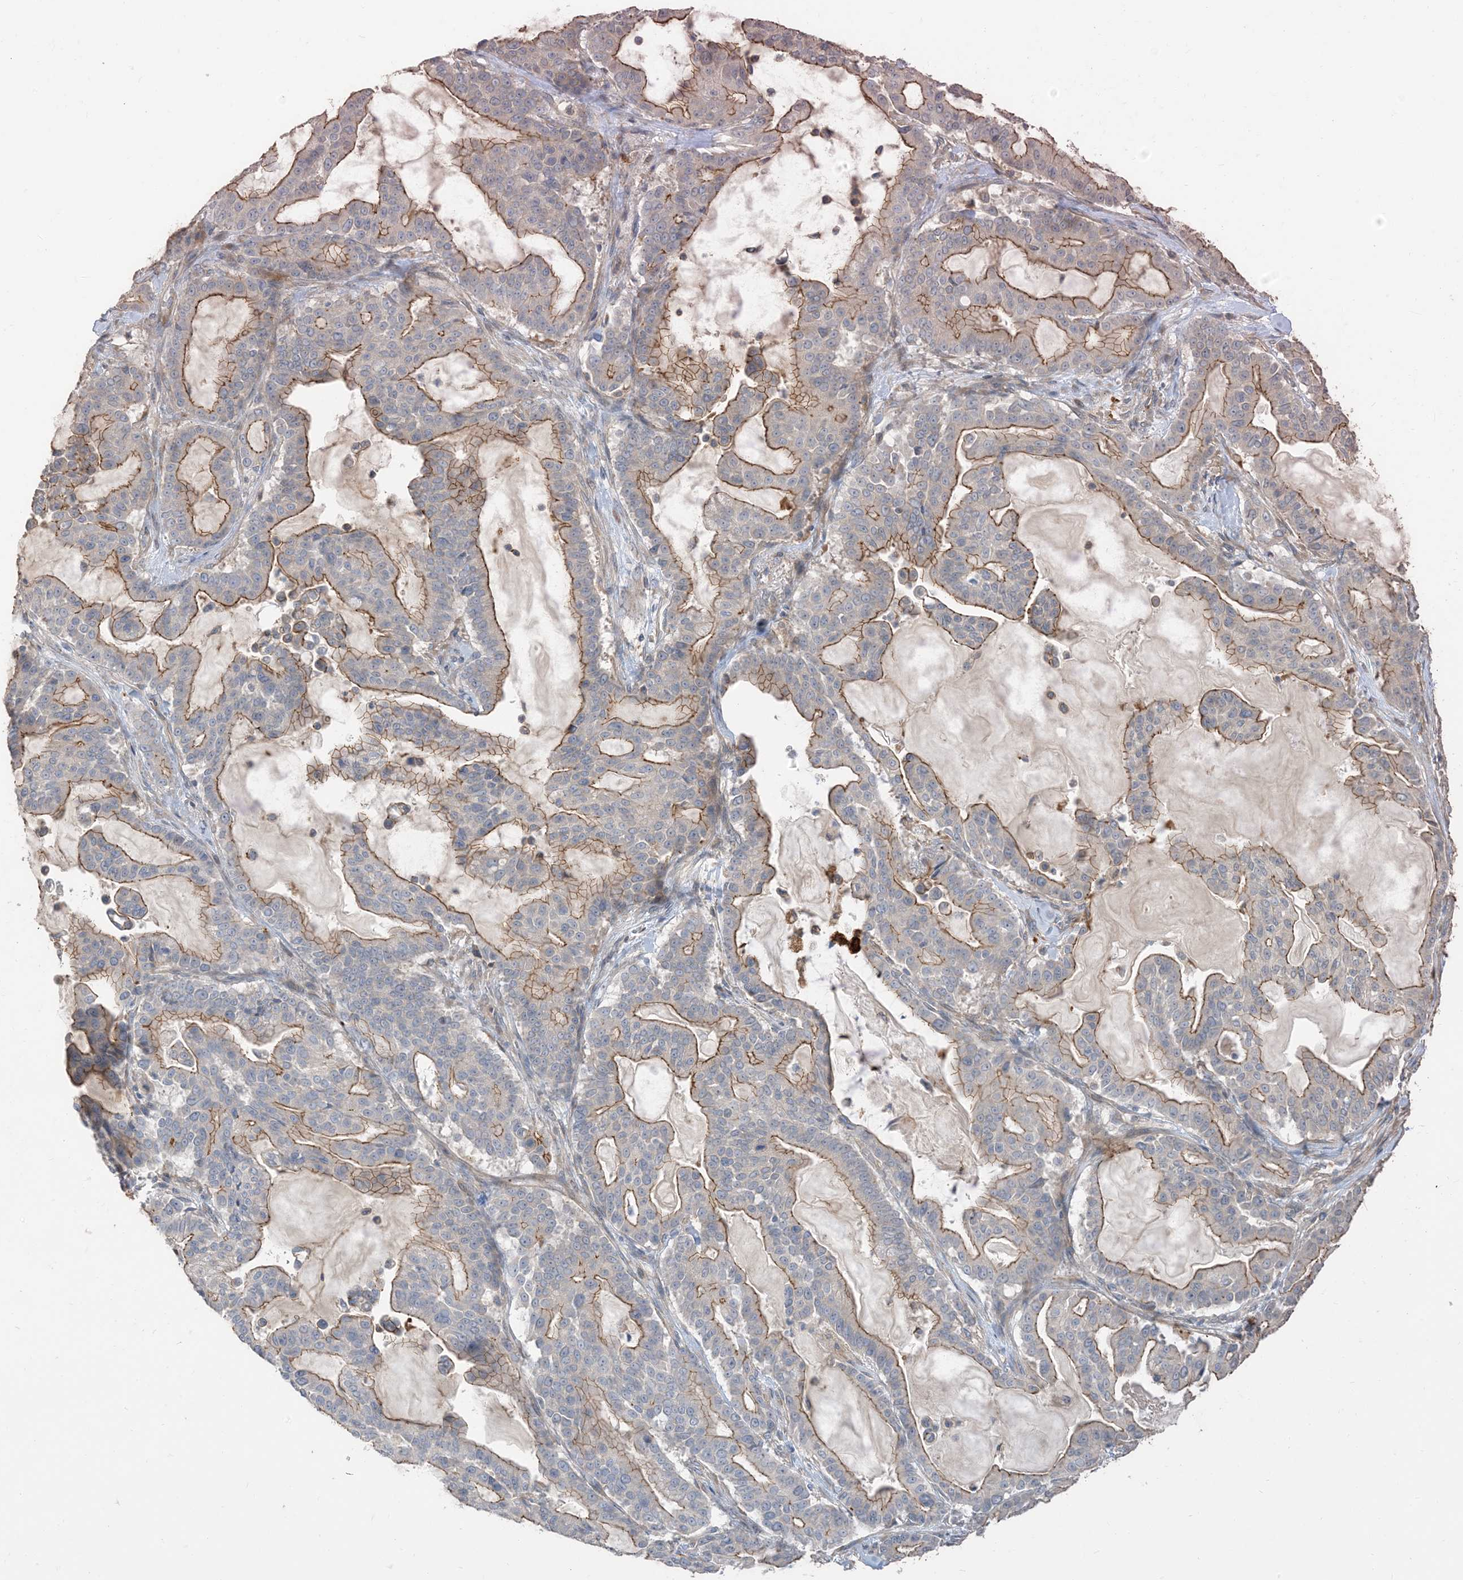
{"staining": {"intensity": "moderate", "quantity": "25%-75%", "location": "cytoplasmic/membranous"}, "tissue": "pancreatic cancer", "cell_type": "Tumor cells", "image_type": "cancer", "snomed": [{"axis": "morphology", "description": "Adenocarcinoma, NOS"}, {"axis": "topography", "description": "Pancreas"}], "caption": "Protein staining of pancreatic cancer tissue shows moderate cytoplasmic/membranous positivity in approximately 25%-75% of tumor cells. (DAB IHC with brightfield microscopy, high magnification).", "gene": "RNF175", "patient": {"sex": "male", "age": 63}}